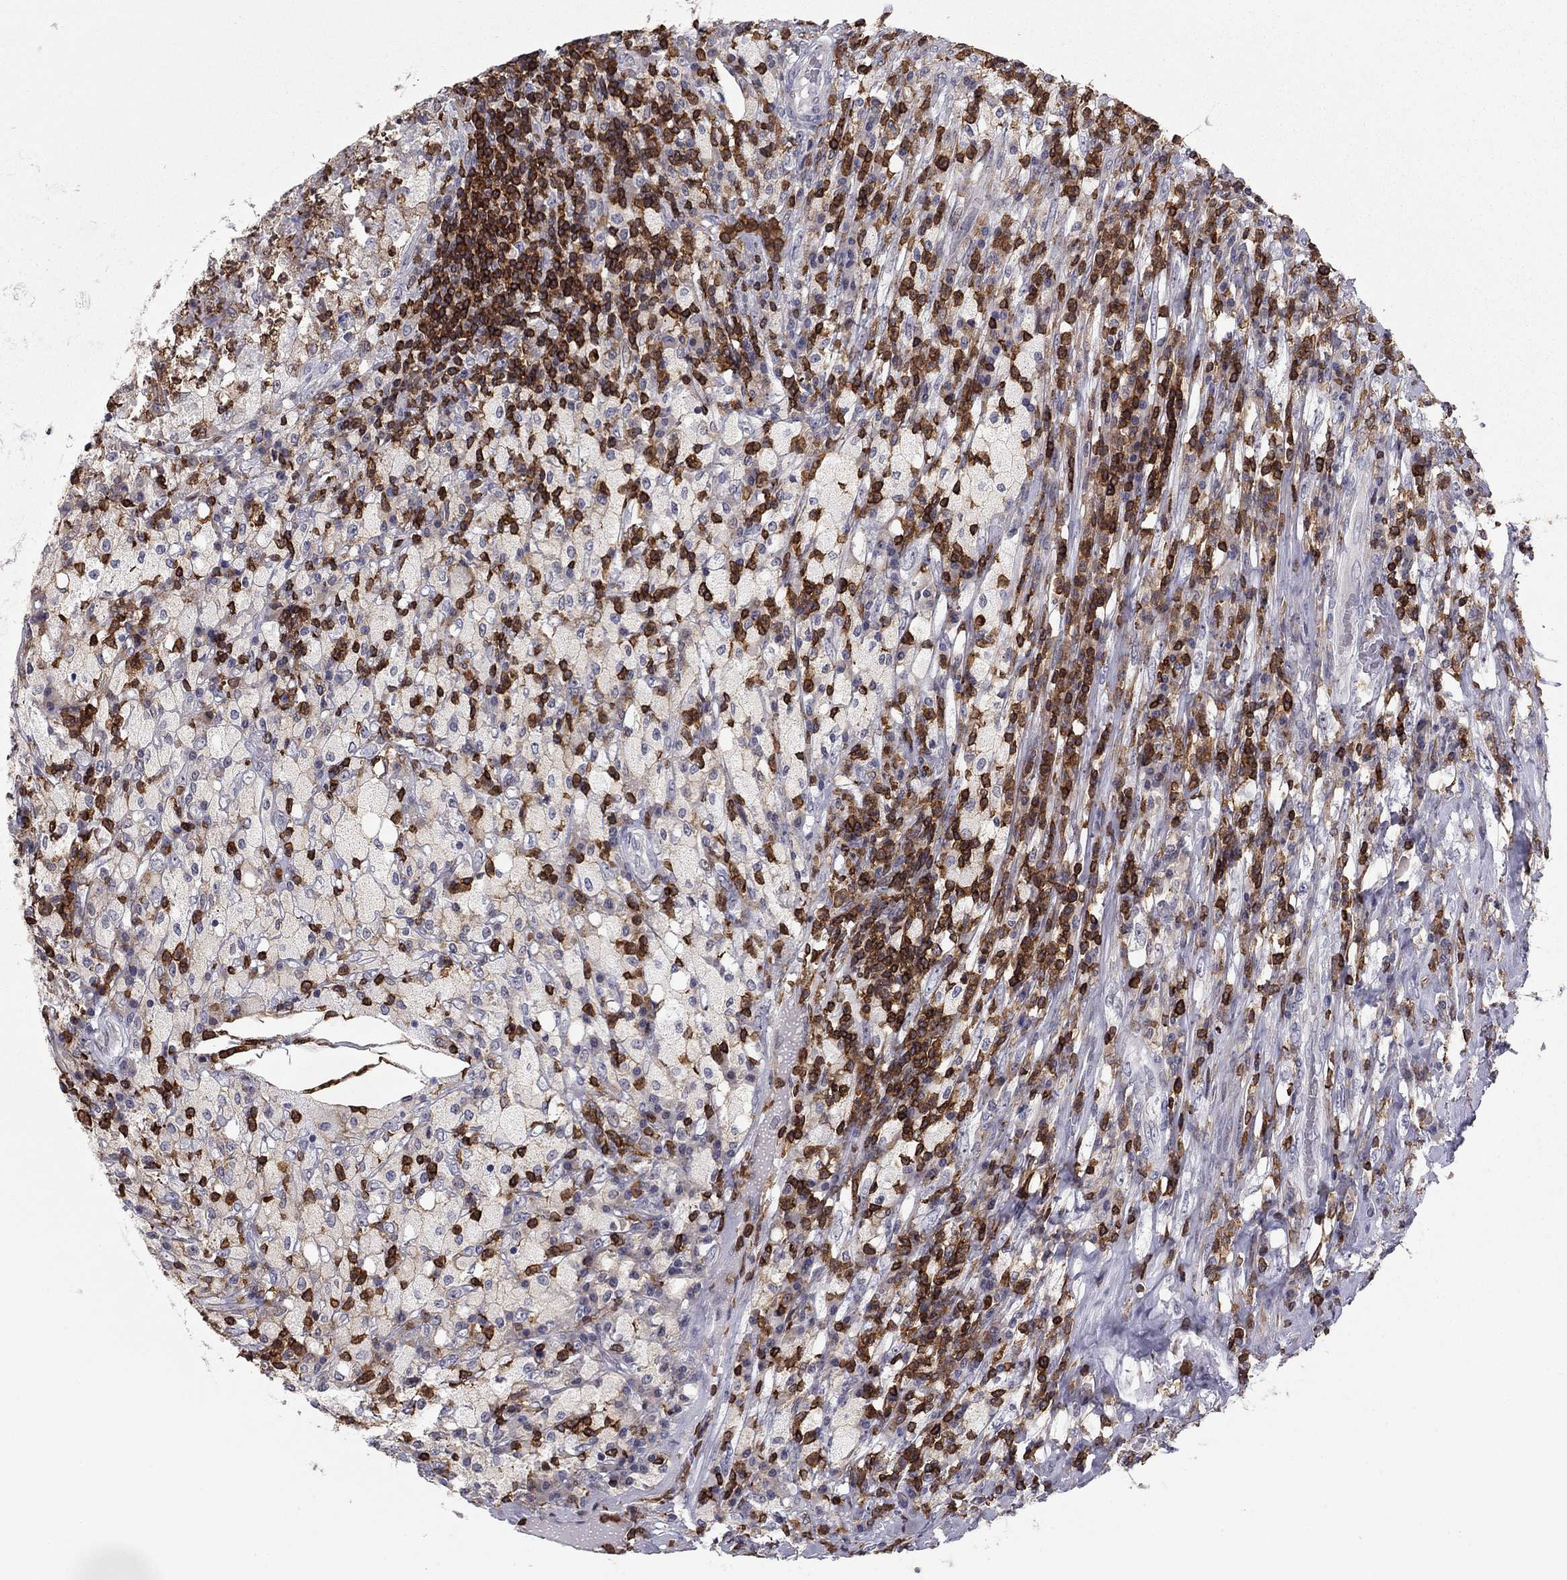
{"staining": {"intensity": "negative", "quantity": "none", "location": "none"}, "tissue": "testis cancer", "cell_type": "Tumor cells", "image_type": "cancer", "snomed": [{"axis": "morphology", "description": "Necrosis, NOS"}, {"axis": "morphology", "description": "Carcinoma, Embryonal, NOS"}, {"axis": "topography", "description": "Testis"}], "caption": "Tumor cells are negative for protein expression in human testis embryonal carcinoma.", "gene": "ARHGAP27", "patient": {"sex": "male", "age": 19}}